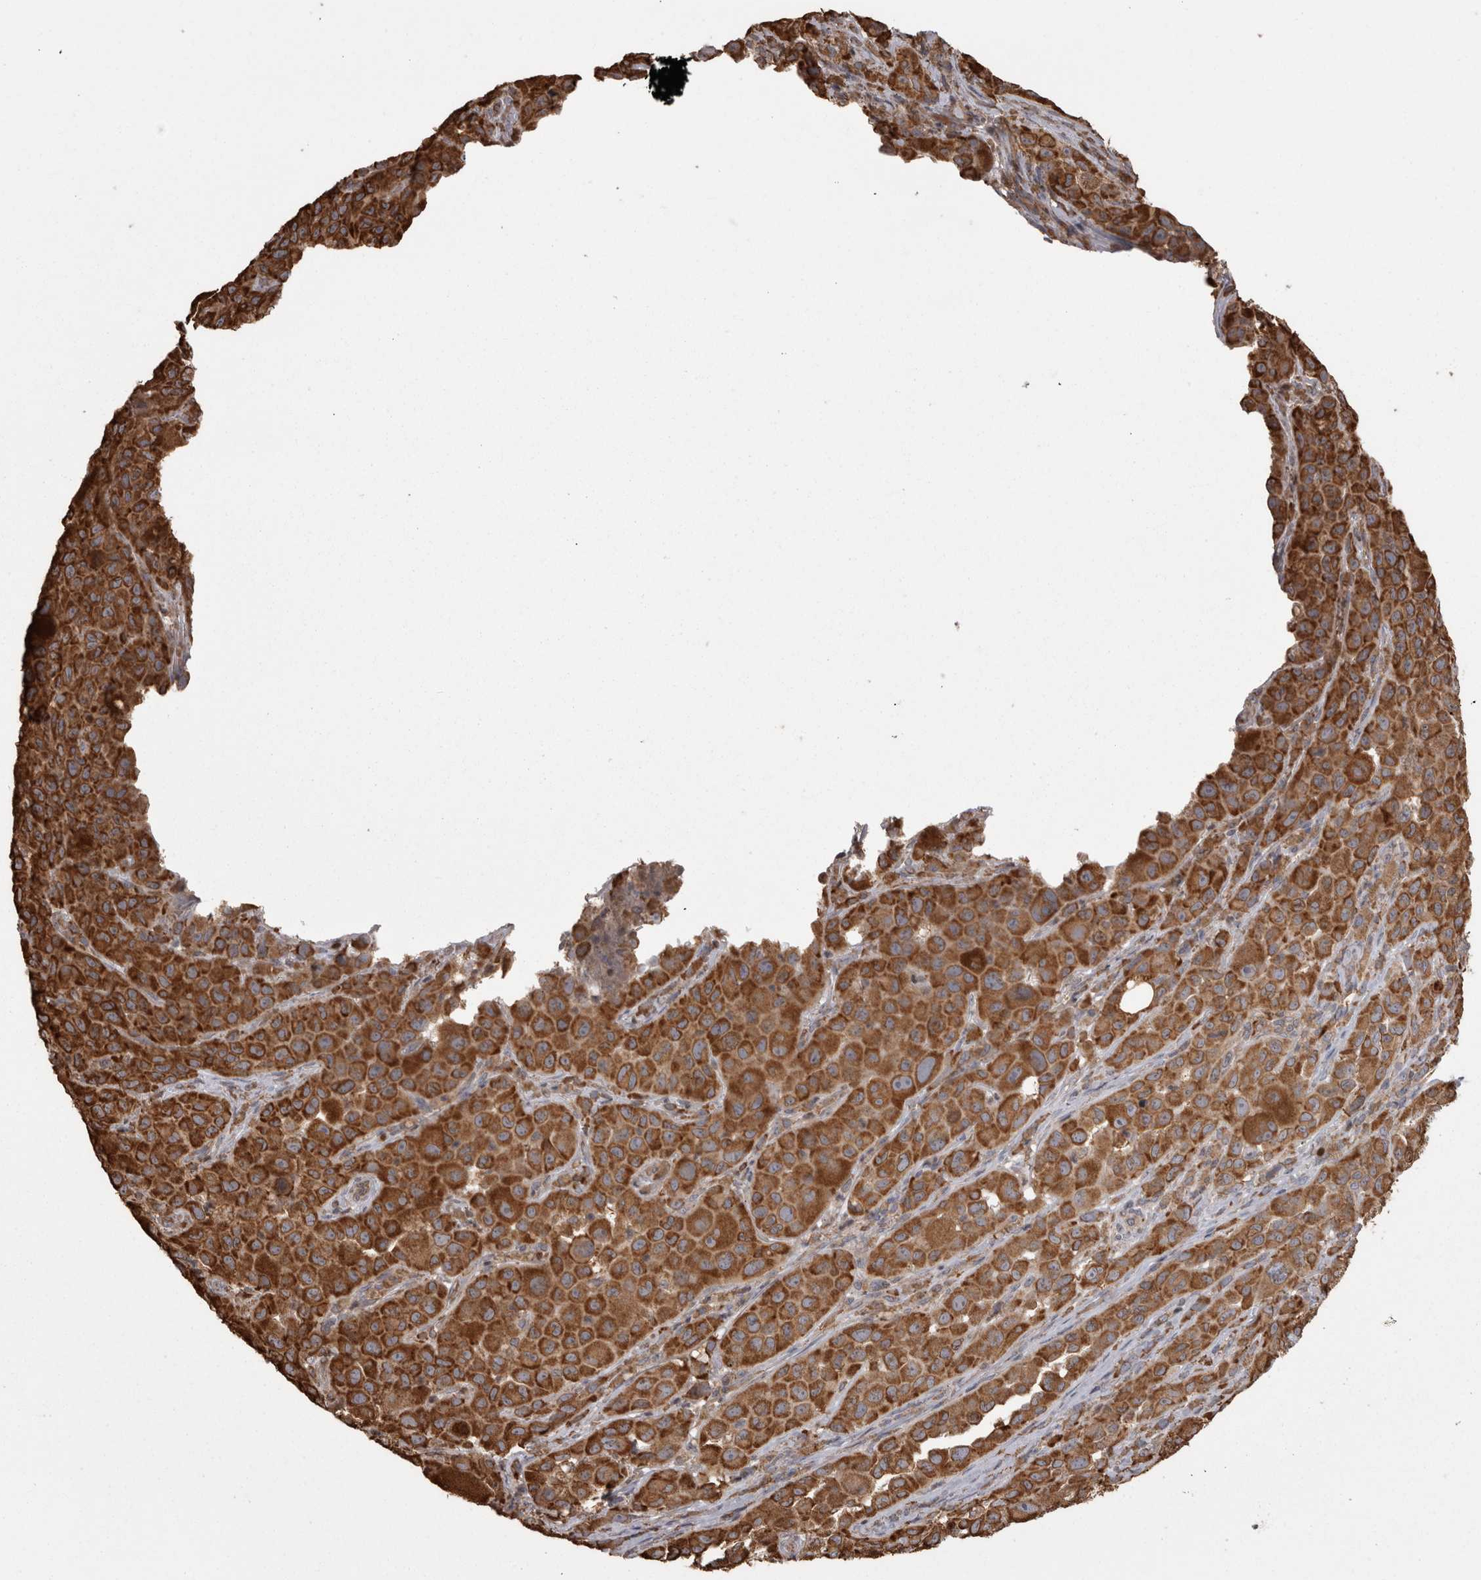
{"staining": {"intensity": "strong", "quantity": ">75%", "location": "cytoplasmic/membranous"}, "tissue": "melanoma", "cell_type": "Tumor cells", "image_type": "cancer", "snomed": [{"axis": "morphology", "description": "Malignant melanoma, NOS"}, {"axis": "topography", "description": "Skin"}], "caption": "There is high levels of strong cytoplasmic/membranous positivity in tumor cells of malignant melanoma, as demonstrated by immunohistochemical staining (brown color).", "gene": "PON2", "patient": {"sex": "male", "age": 96}}